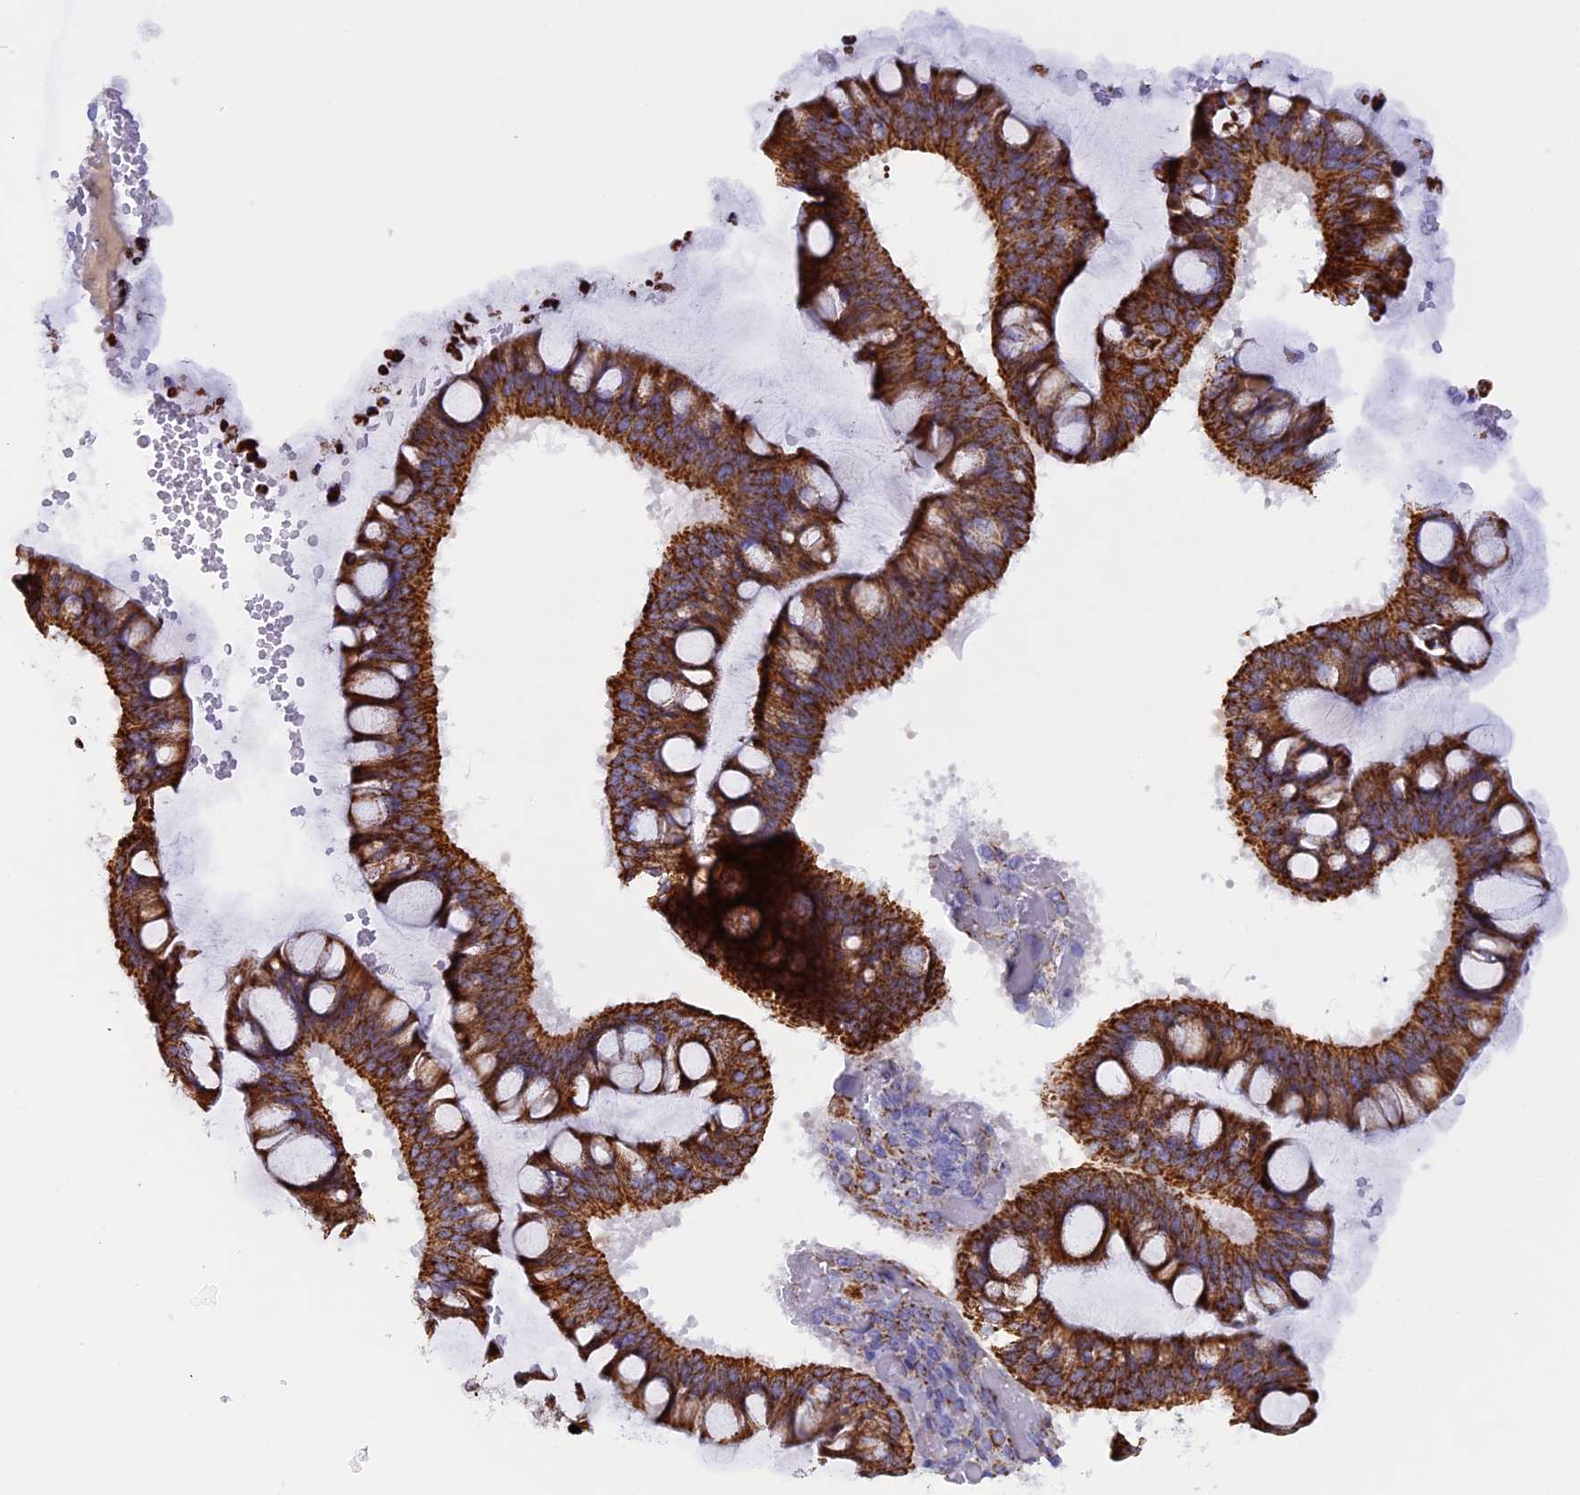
{"staining": {"intensity": "strong", "quantity": ">75%", "location": "cytoplasmic/membranous"}, "tissue": "ovarian cancer", "cell_type": "Tumor cells", "image_type": "cancer", "snomed": [{"axis": "morphology", "description": "Cystadenocarcinoma, mucinous, NOS"}, {"axis": "topography", "description": "Ovary"}], "caption": "There is high levels of strong cytoplasmic/membranous expression in tumor cells of ovarian cancer (mucinous cystadenocarcinoma), as demonstrated by immunohistochemical staining (brown color).", "gene": "KCNG1", "patient": {"sex": "female", "age": 73}}